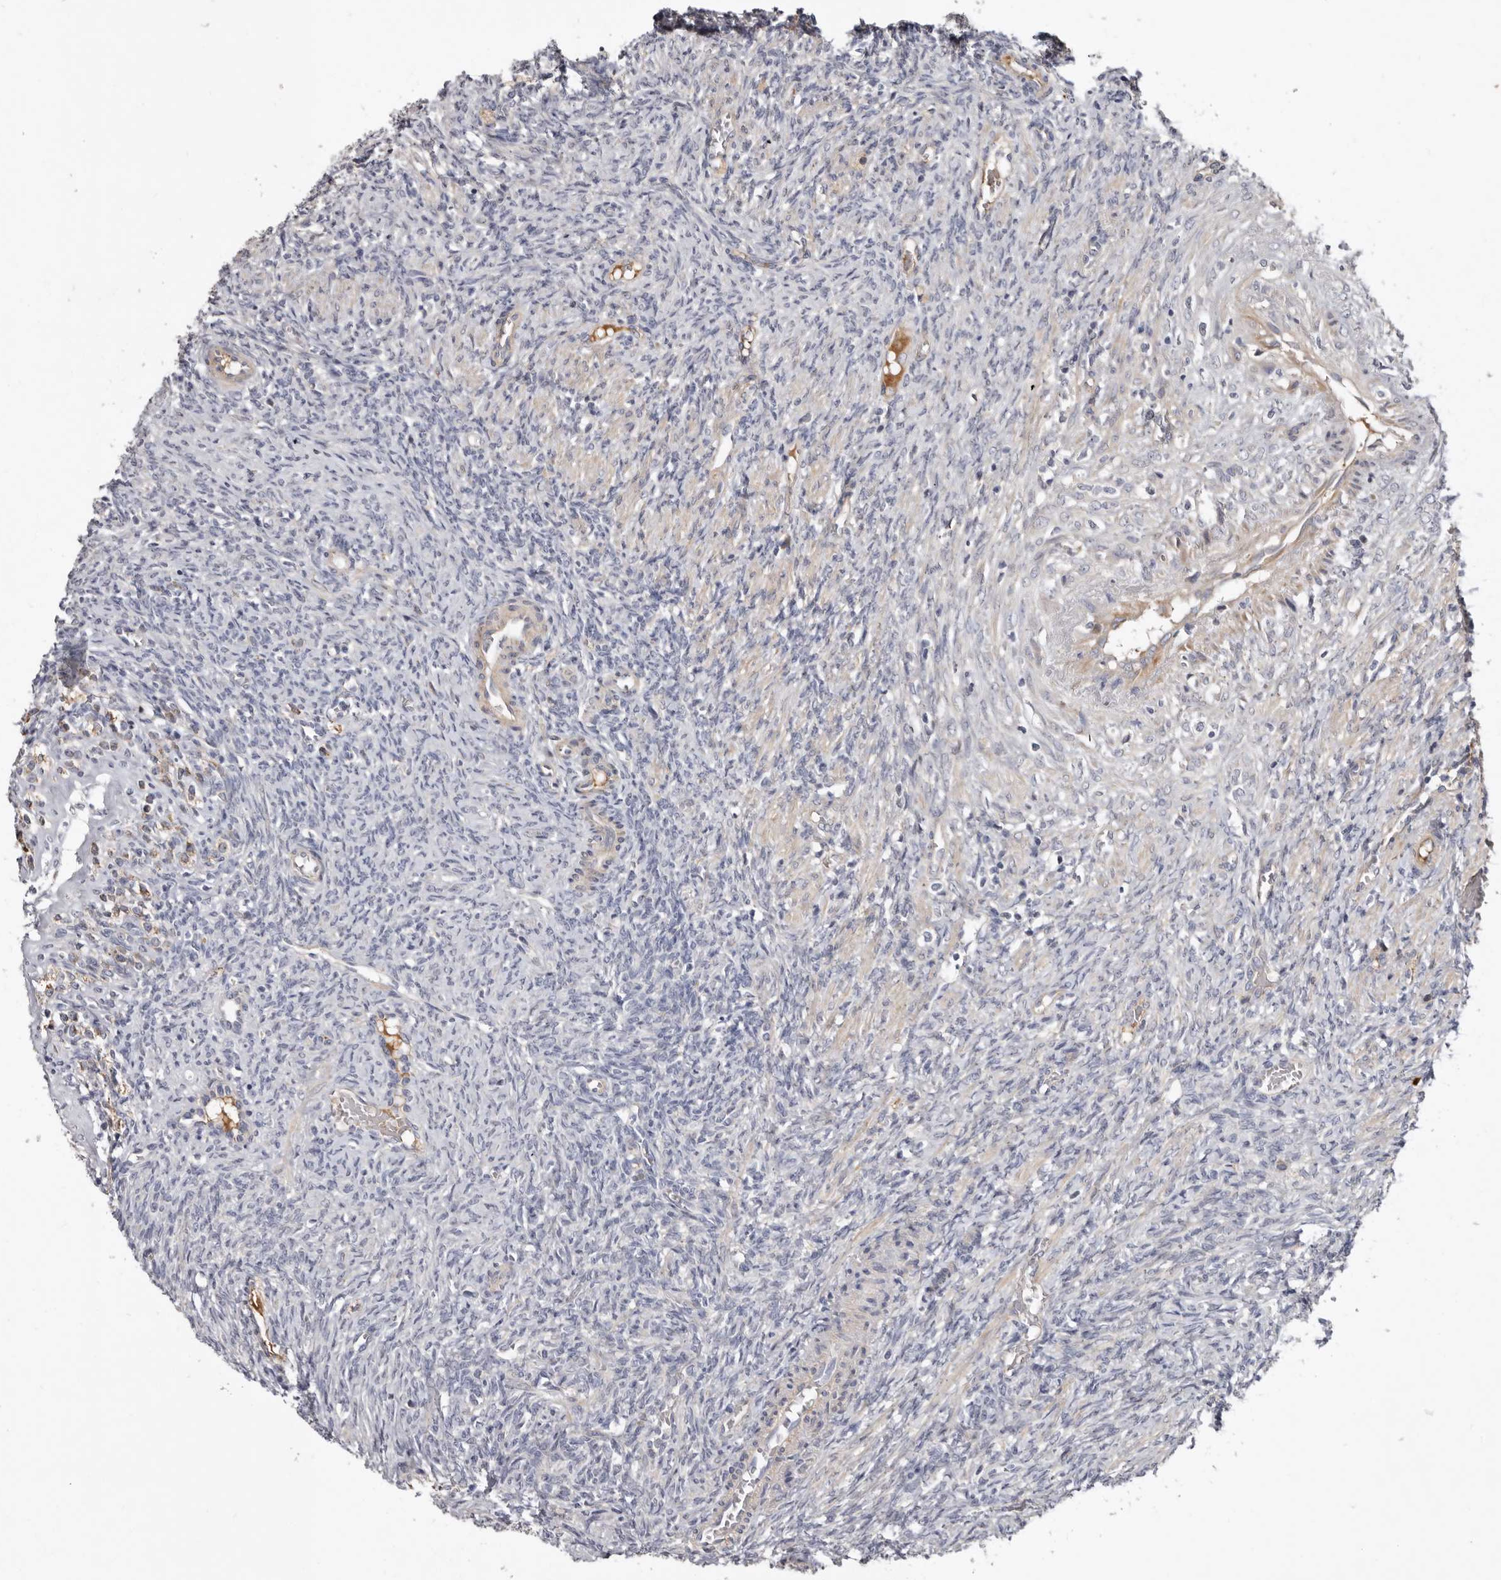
{"staining": {"intensity": "negative", "quantity": "none", "location": "none"}, "tissue": "ovary", "cell_type": "Ovarian stroma cells", "image_type": "normal", "snomed": [{"axis": "morphology", "description": "Normal tissue, NOS"}, {"axis": "topography", "description": "Ovary"}], "caption": "Immunohistochemistry (IHC) micrograph of unremarkable human ovary stained for a protein (brown), which shows no positivity in ovarian stroma cells.", "gene": "SPTA1", "patient": {"sex": "female", "age": 41}}